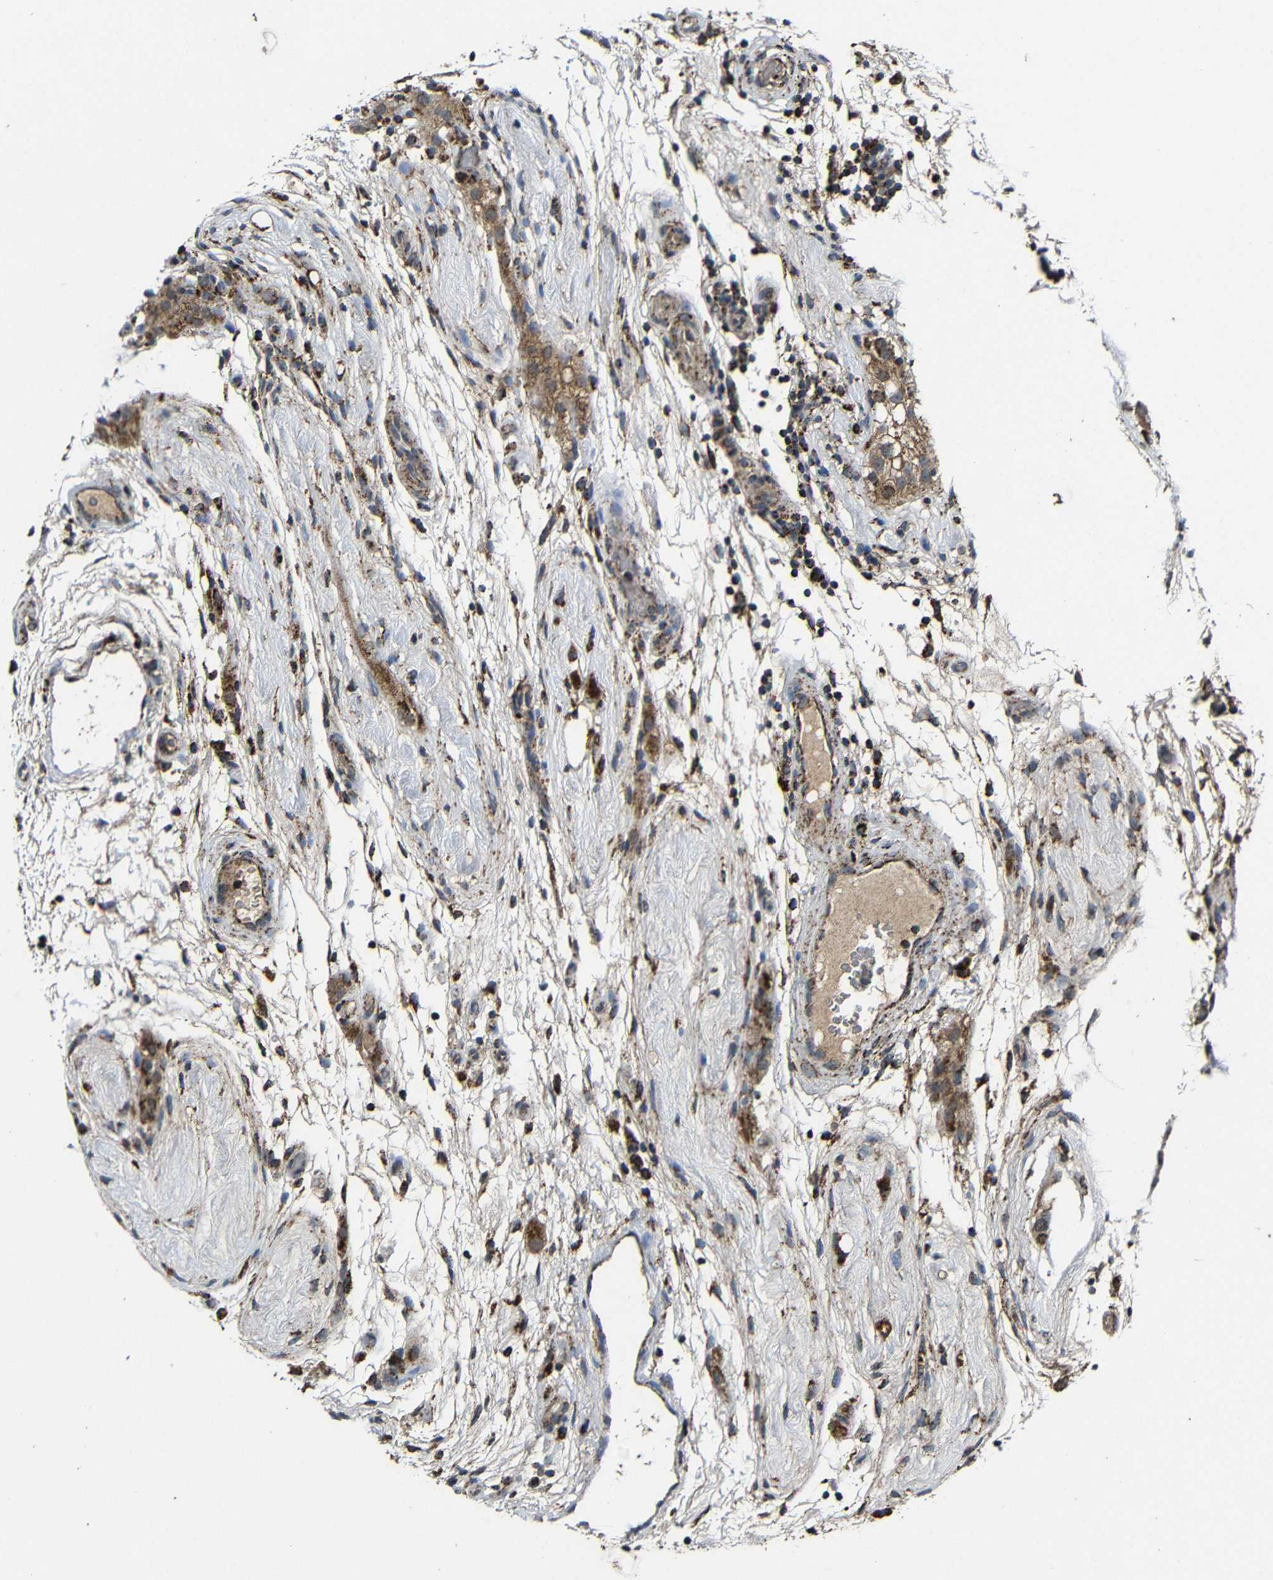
{"staining": {"intensity": "moderate", "quantity": ">75%", "location": "cytoplasmic/membranous"}, "tissue": "testis cancer", "cell_type": "Tumor cells", "image_type": "cancer", "snomed": [{"axis": "morphology", "description": "Seminoma, NOS"}, {"axis": "topography", "description": "Testis"}], "caption": "IHC (DAB (3,3'-diaminobenzidine)) staining of testis cancer shows moderate cytoplasmic/membranous protein staining in approximately >75% of tumor cells.", "gene": "ATP5F1A", "patient": {"sex": "male", "age": 43}}